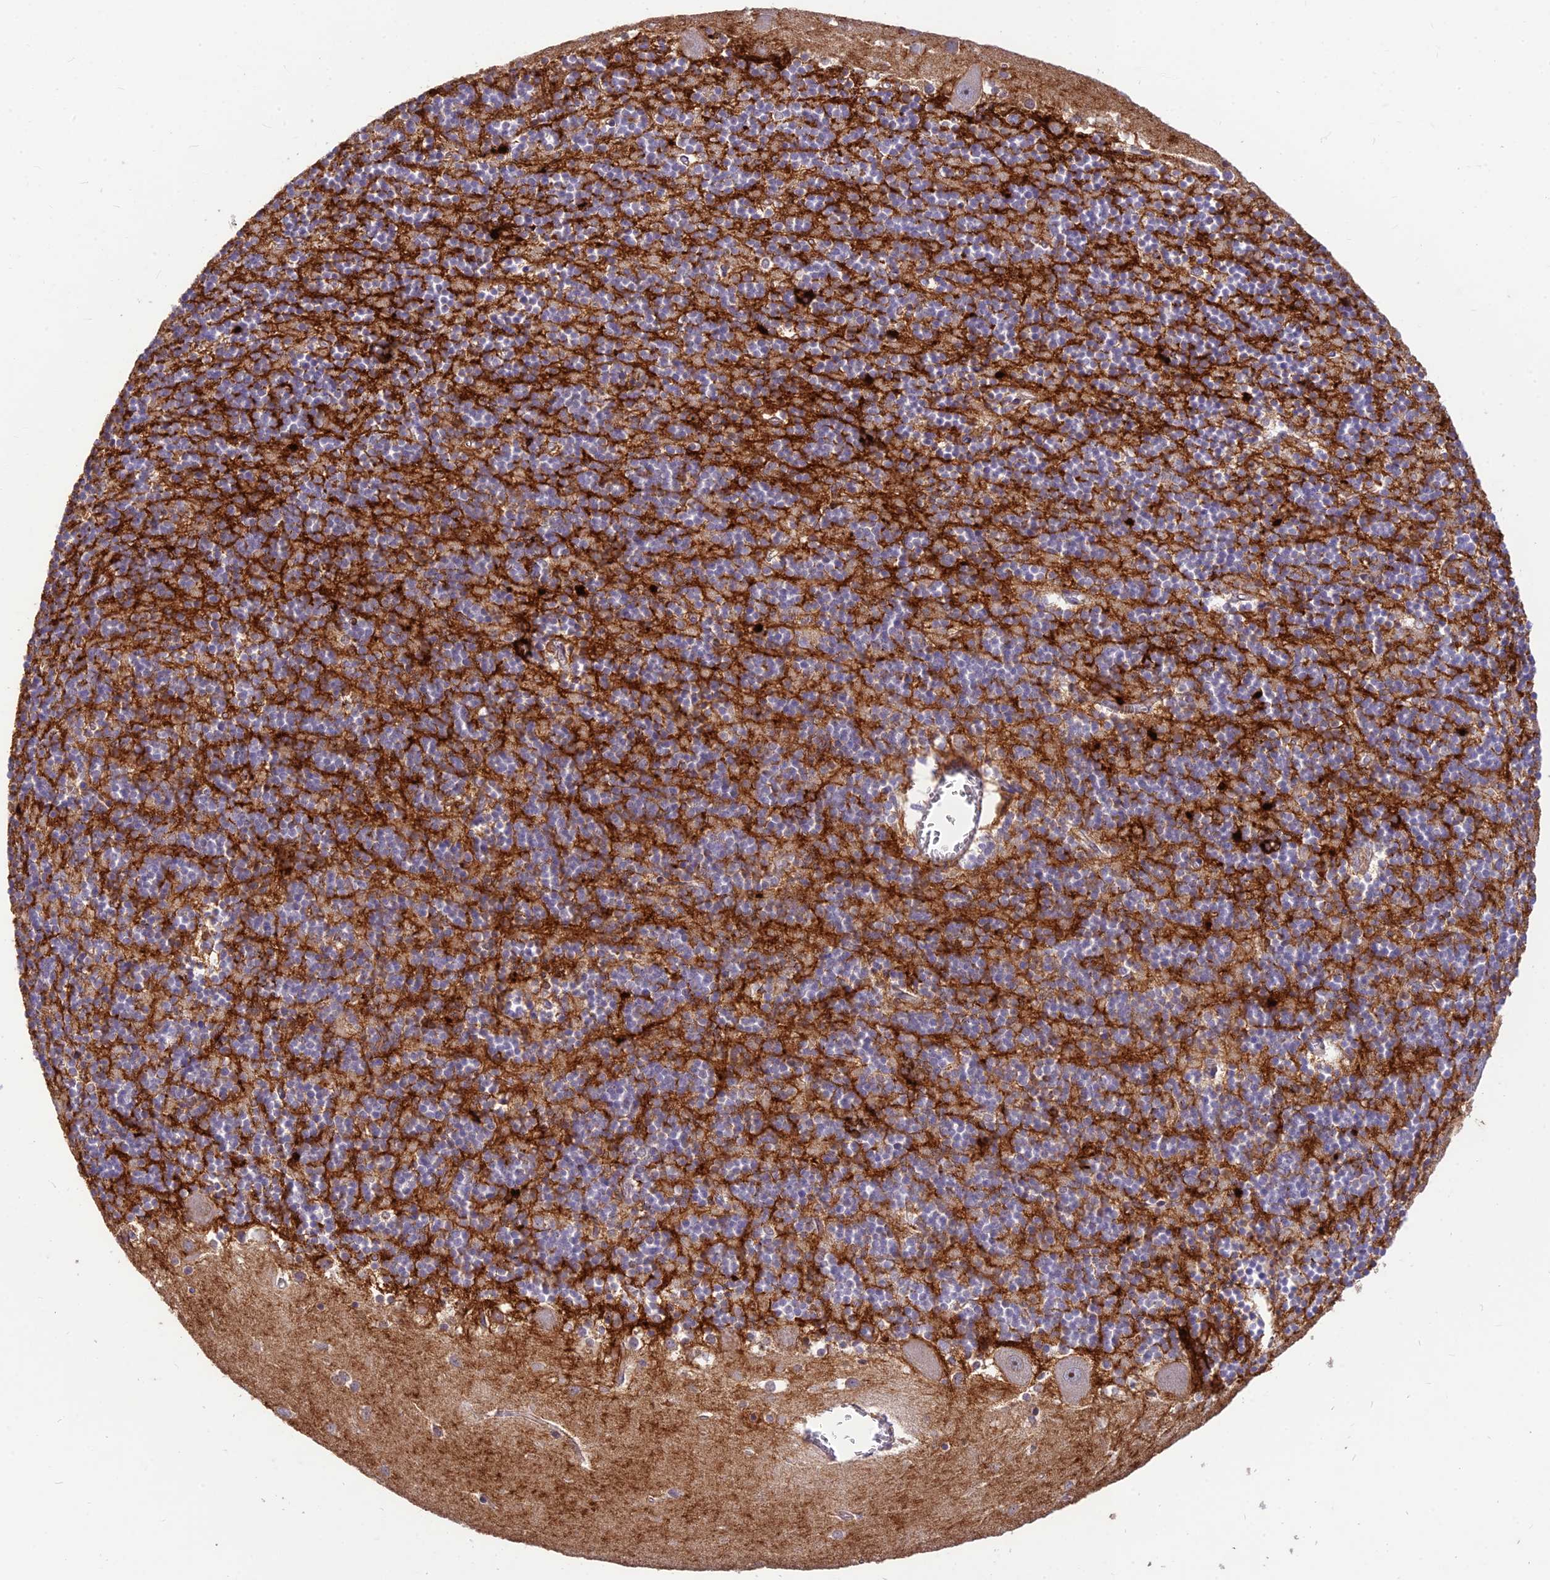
{"staining": {"intensity": "strong", "quantity": "<25%", "location": "cytoplasmic/membranous"}, "tissue": "cerebellum", "cell_type": "Cells in granular layer", "image_type": "normal", "snomed": [{"axis": "morphology", "description": "Normal tissue, NOS"}, {"axis": "topography", "description": "Cerebellum"}], "caption": "An image of cerebellum stained for a protein shows strong cytoplasmic/membranous brown staining in cells in granular layer.", "gene": "ST8SIA5", "patient": {"sex": "male", "age": 54}}